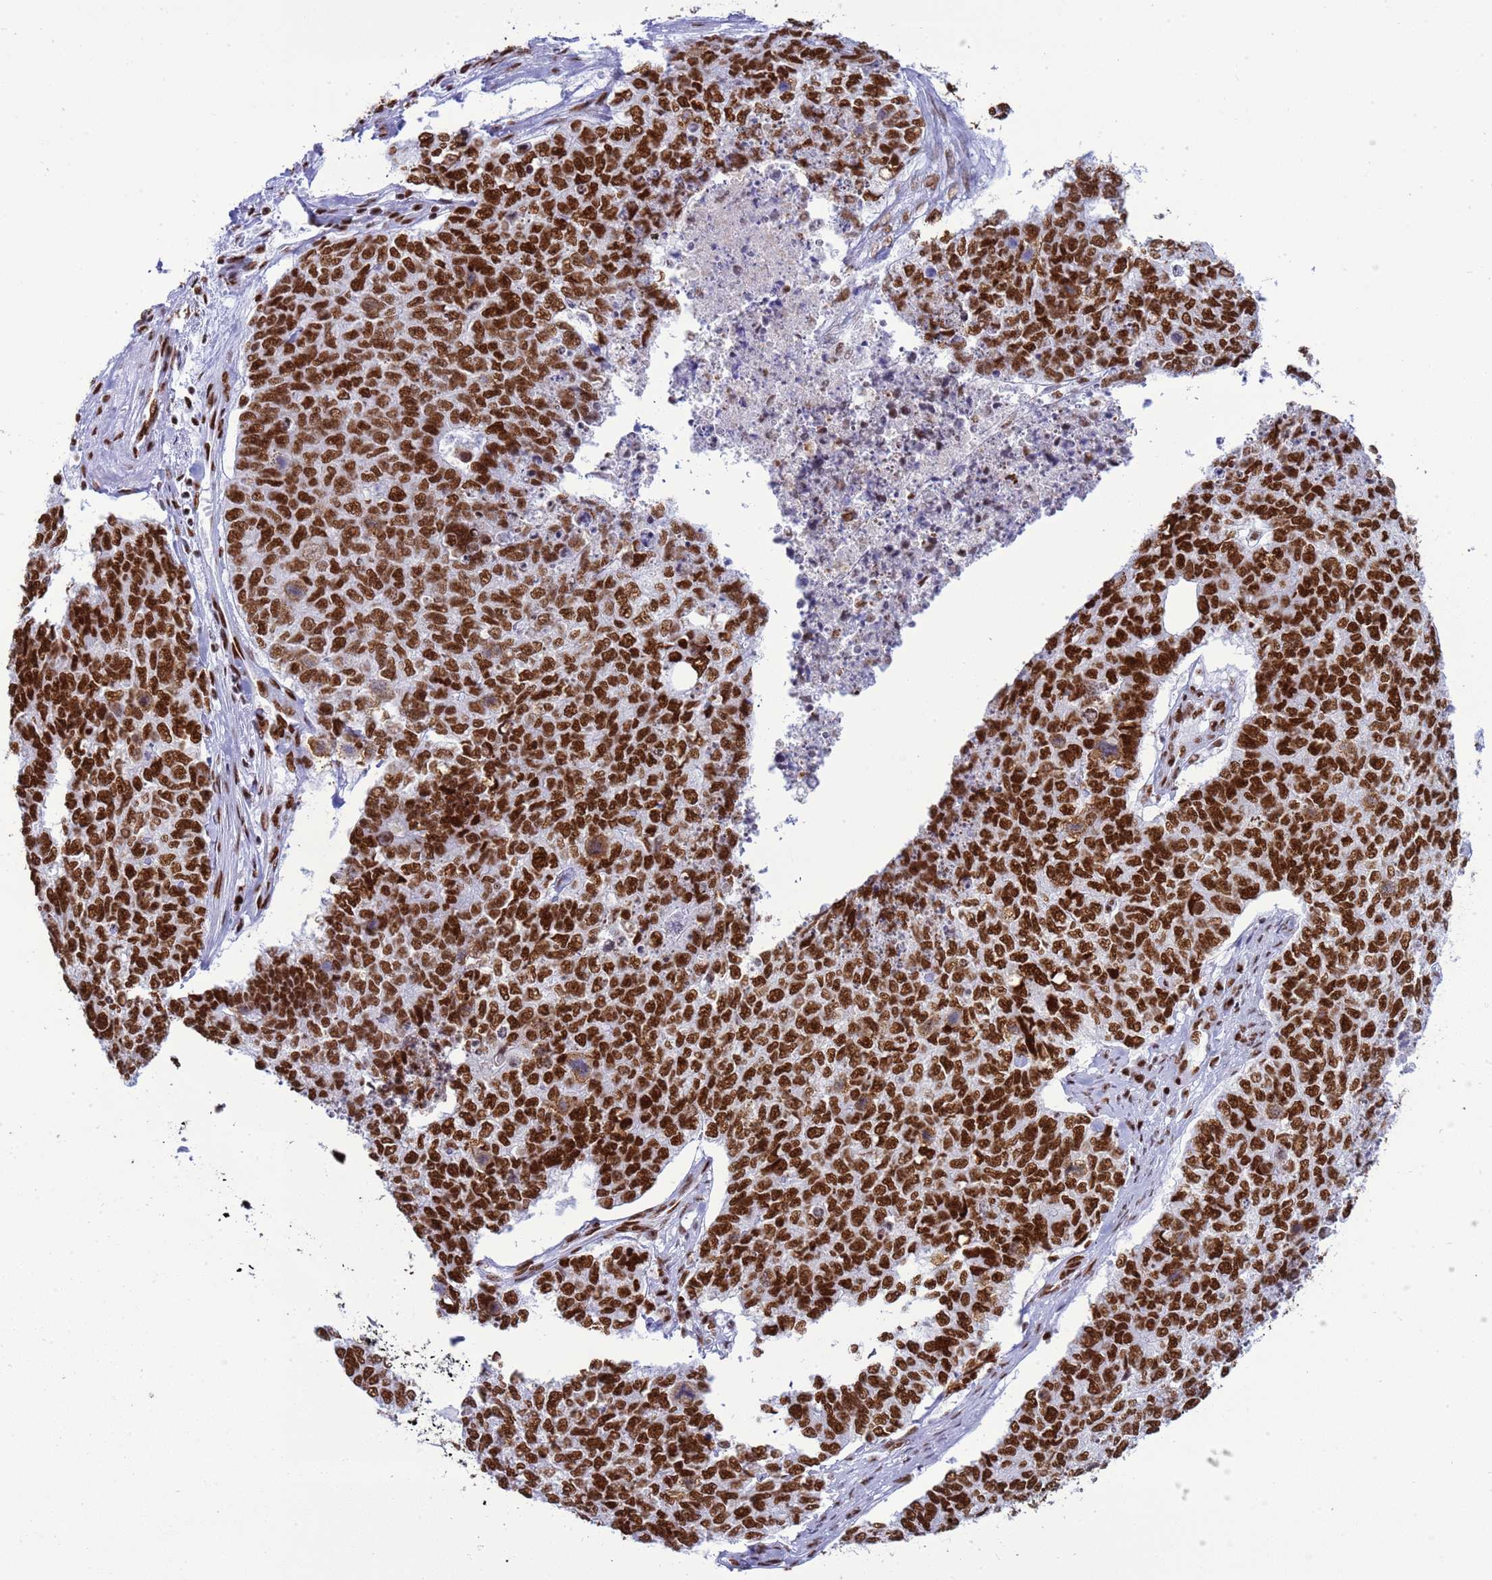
{"staining": {"intensity": "strong", "quantity": ">75%", "location": "nuclear"}, "tissue": "cervical cancer", "cell_type": "Tumor cells", "image_type": "cancer", "snomed": [{"axis": "morphology", "description": "Squamous cell carcinoma, NOS"}, {"axis": "topography", "description": "Cervix"}], "caption": "Immunohistochemical staining of cervical cancer (squamous cell carcinoma) shows strong nuclear protein staining in about >75% of tumor cells.", "gene": "RALY", "patient": {"sex": "female", "age": 63}}